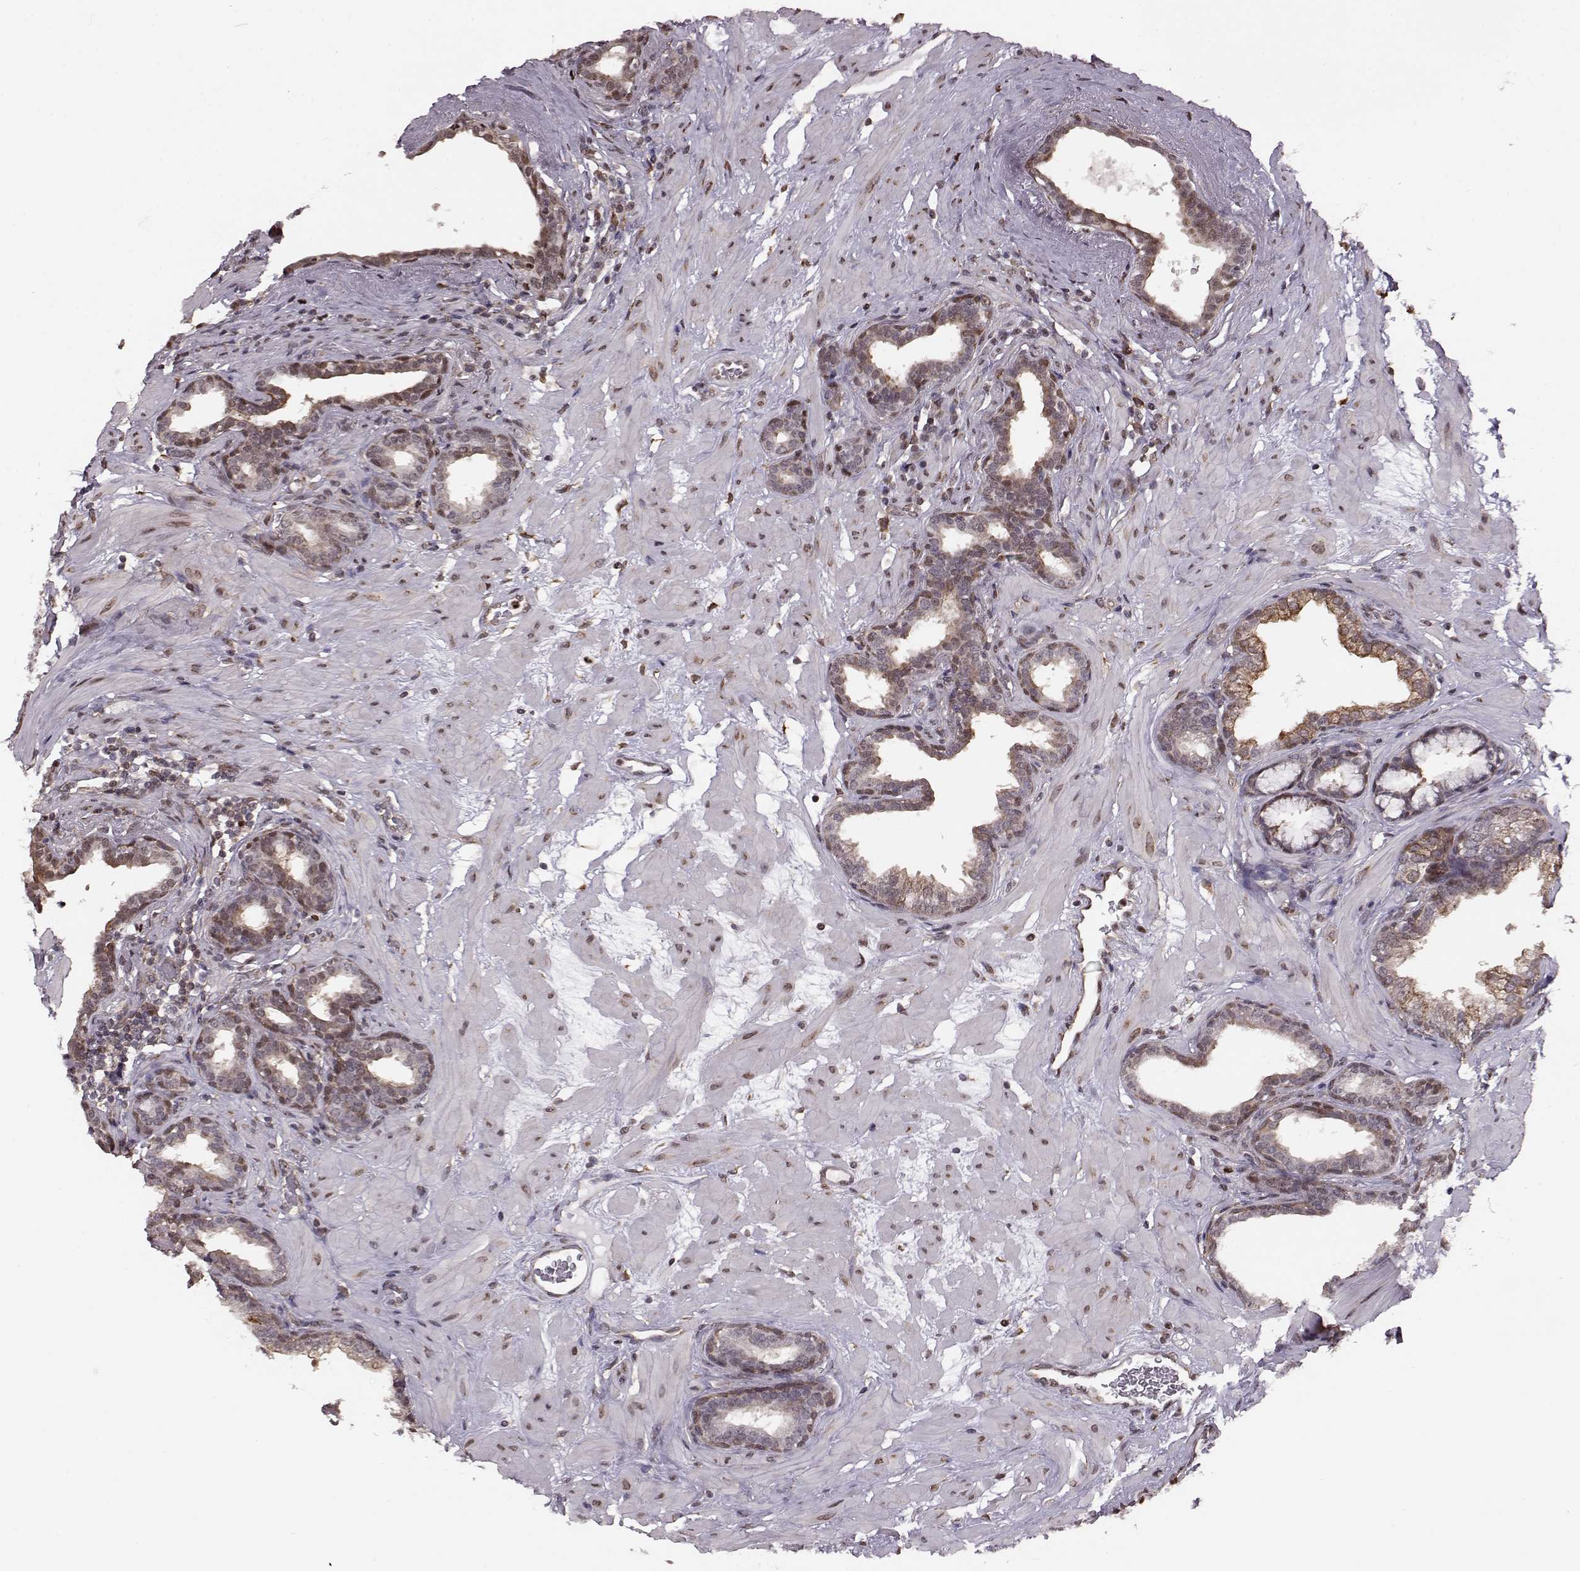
{"staining": {"intensity": "moderate", "quantity": "25%-75%", "location": "cytoplasmic/membranous,nuclear"}, "tissue": "prostate", "cell_type": "Glandular cells", "image_type": "normal", "snomed": [{"axis": "morphology", "description": "Normal tissue, NOS"}, {"axis": "topography", "description": "Prostate"}], "caption": "Brown immunohistochemical staining in normal human prostate reveals moderate cytoplasmic/membranous,nuclear staining in about 25%-75% of glandular cells. Immunohistochemistry stains the protein in brown and the nuclei are stained blue.", "gene": "KLF6", "patient": {"sex": "male", "age": 37}}